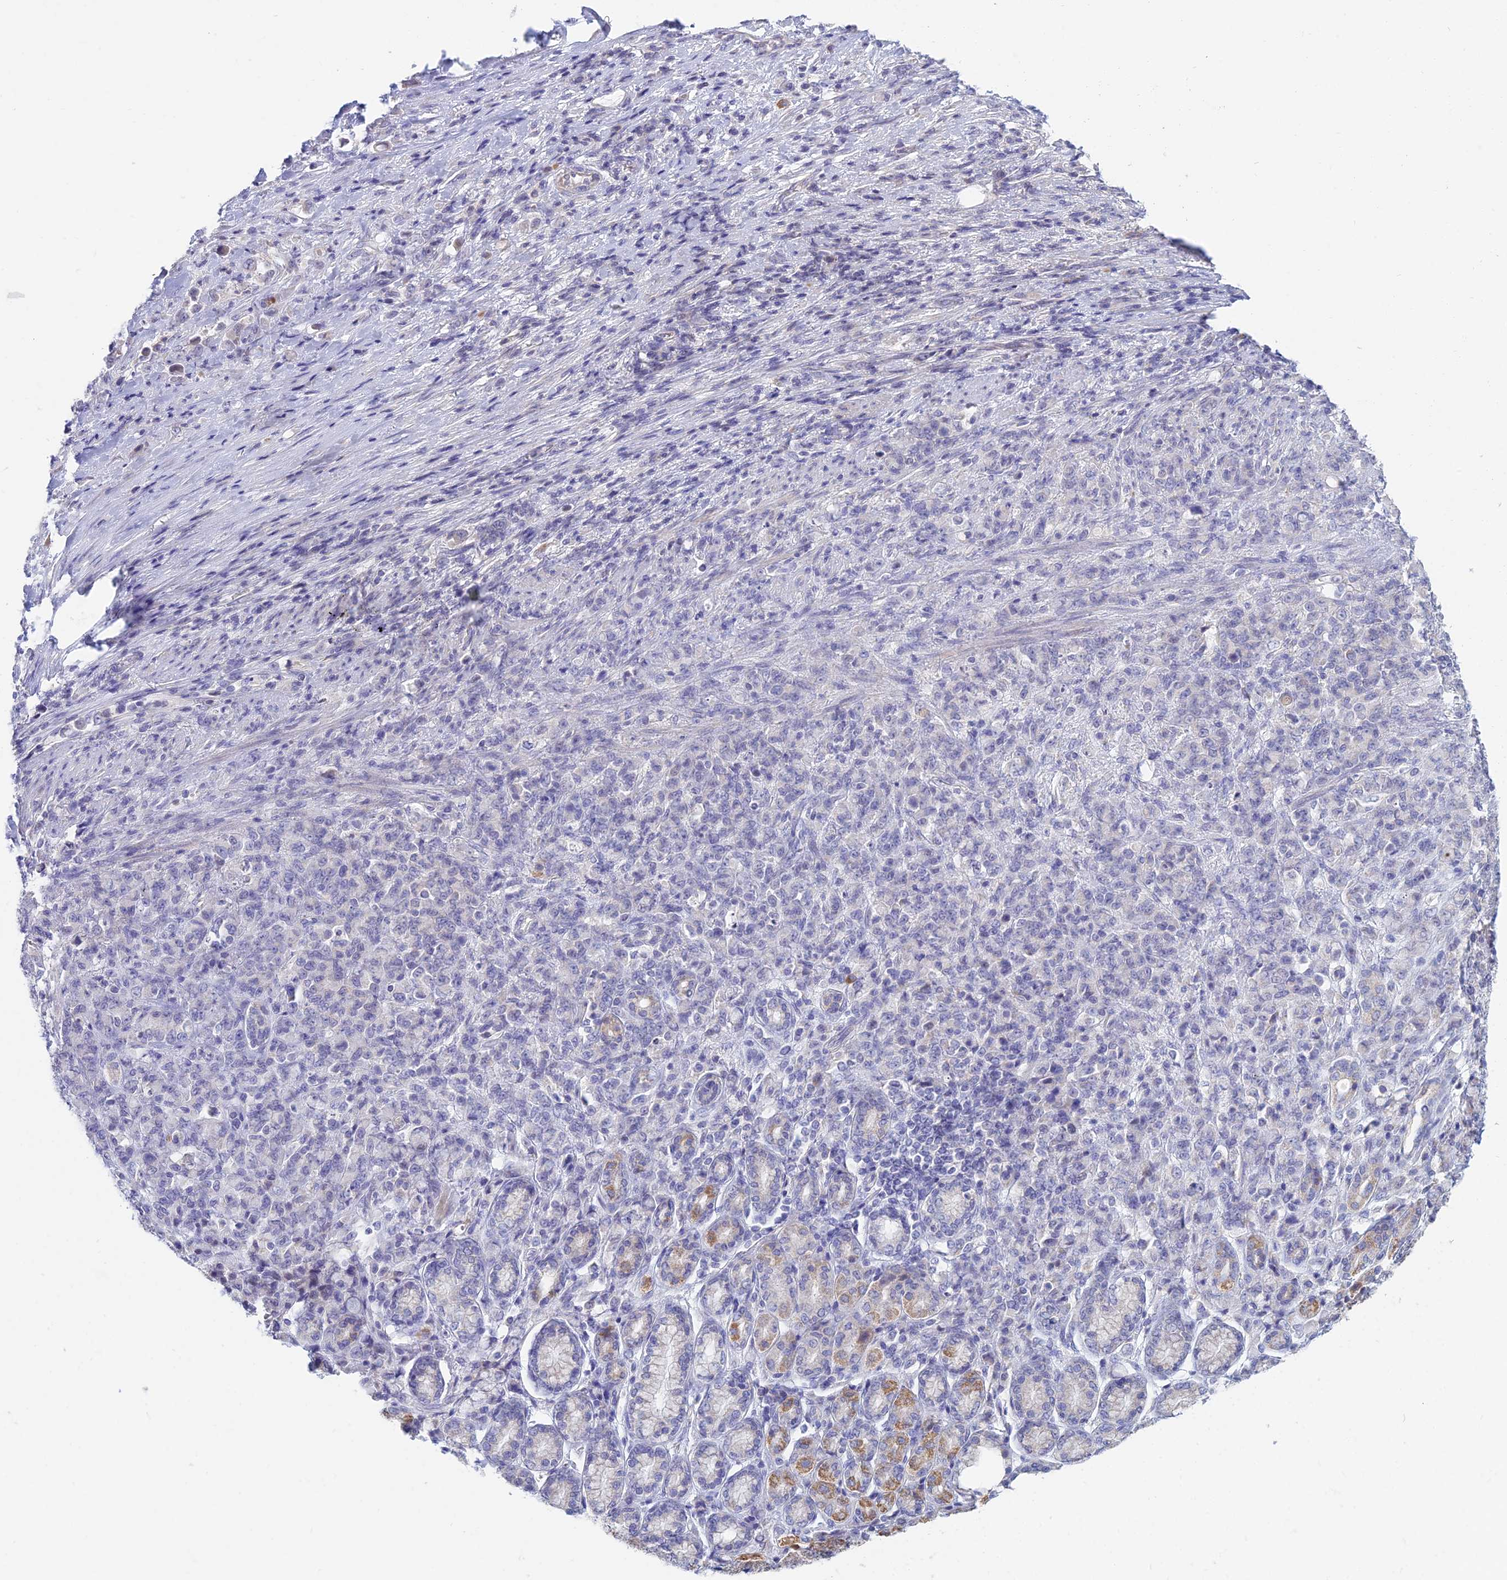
{"staining": {"intensity": "negative", "quantity": "none", "location": "none"}, "tissue": "stomach cancer", "cell_type": "Tumor cells", "image_type": "cancer", "snomed": [{"axis": "morphology", "description": "Adenocarcinoma, NOS"}, {"axis": "topography", "description": "Stomach"}], "caption": "Immunohistochemistry photomicrograph of human stomach cancer stained for a protein (brown), which displays no positivity in tumor cells.", "gene": "CFAP206", "patient": {"sex": "female", "age": 79}}